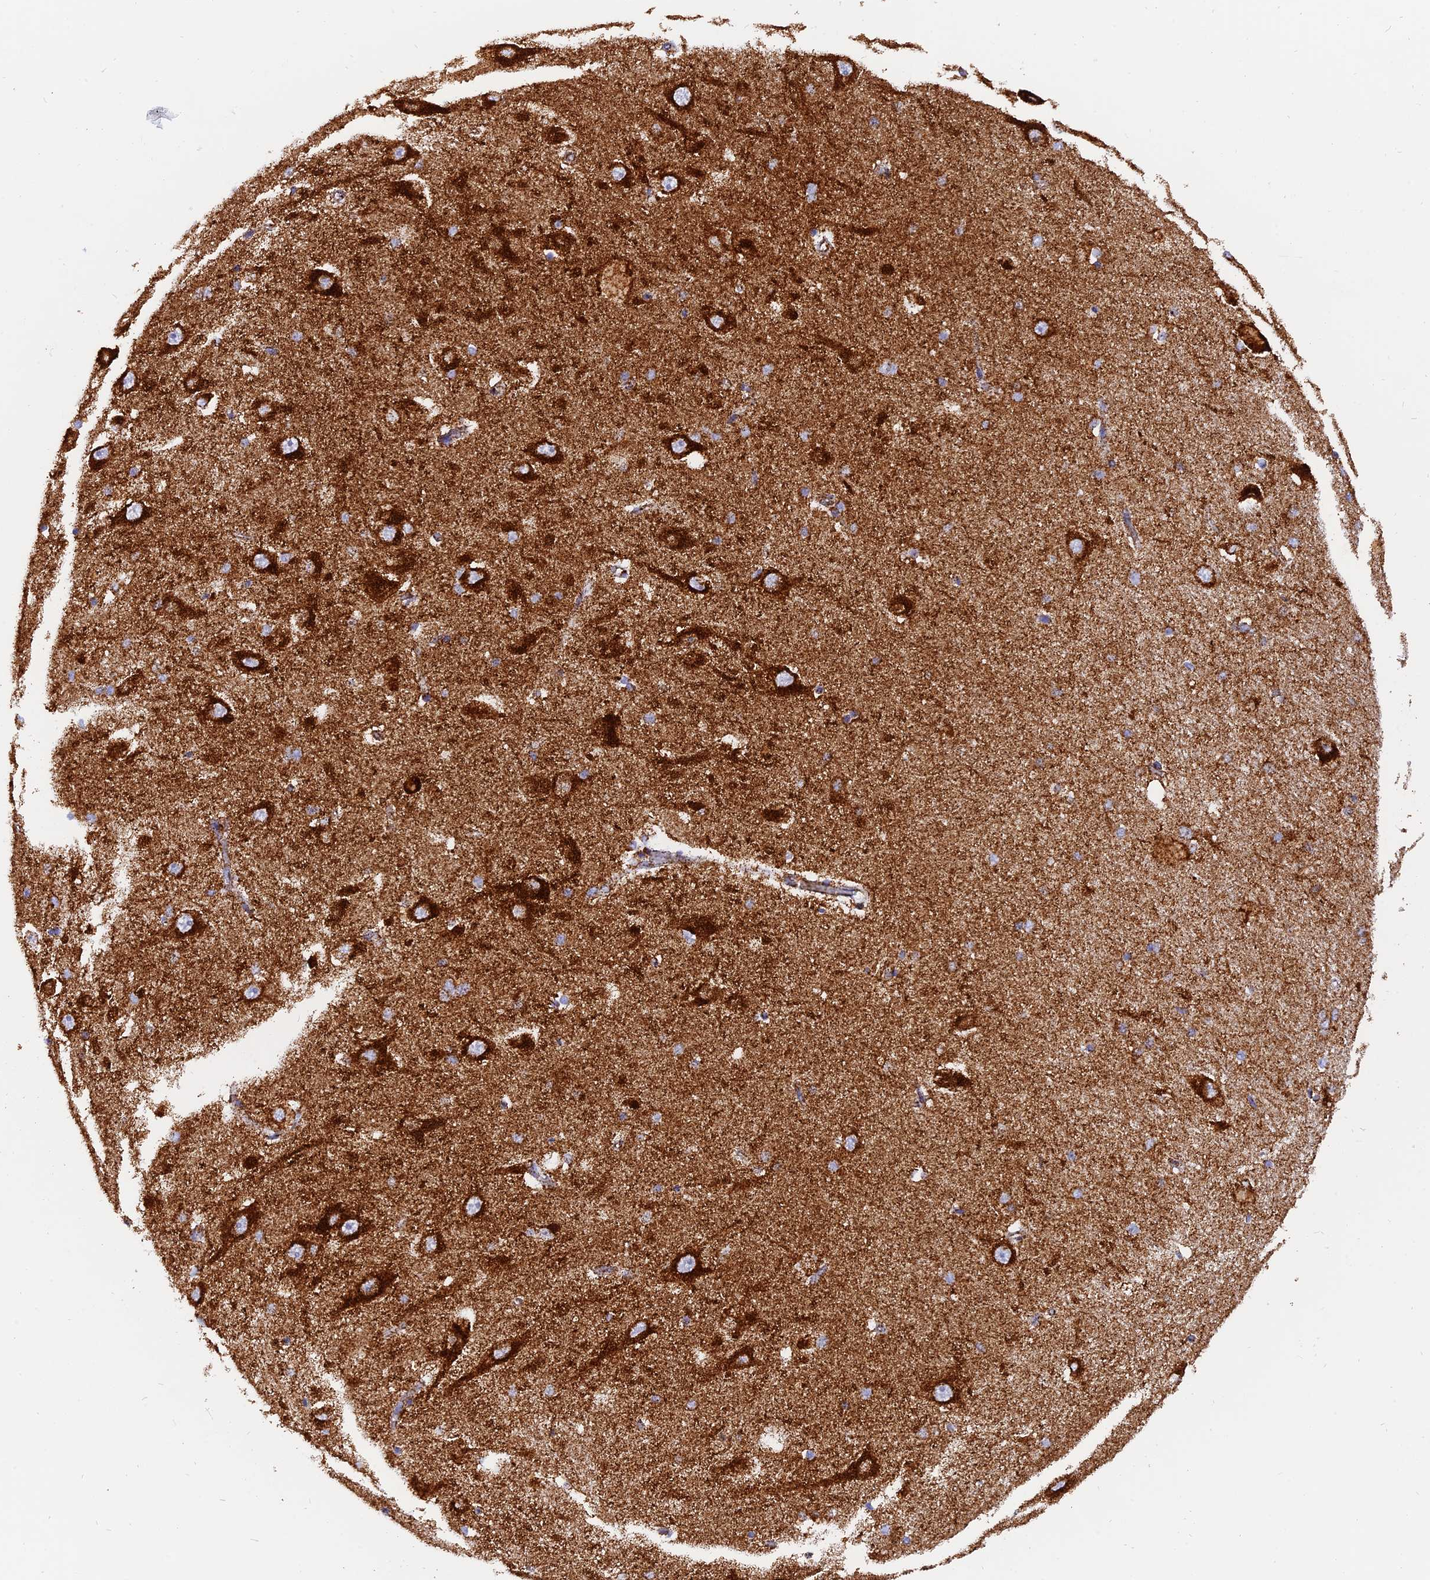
{"staining": {"intensity": "strong", "quantity": "<25%", "location": "cytoplasmic/membranous"}, "tissue": "hippocampus", "cell_type": "Glial cells", "image_type": "normal", "snomed": [{"axis": "morphology", "description": "Normal tissue, NOS"}, {"axis": "topography", "description": "Hippocampus"}], "caption": "Protein expression analysis of benign hippocampus demonstrates strong cytoplasmic/membranous staining in about <25% of glial cells.", "gene": "NDUFB6", "patient": {"sex": "male", "age": 45}}